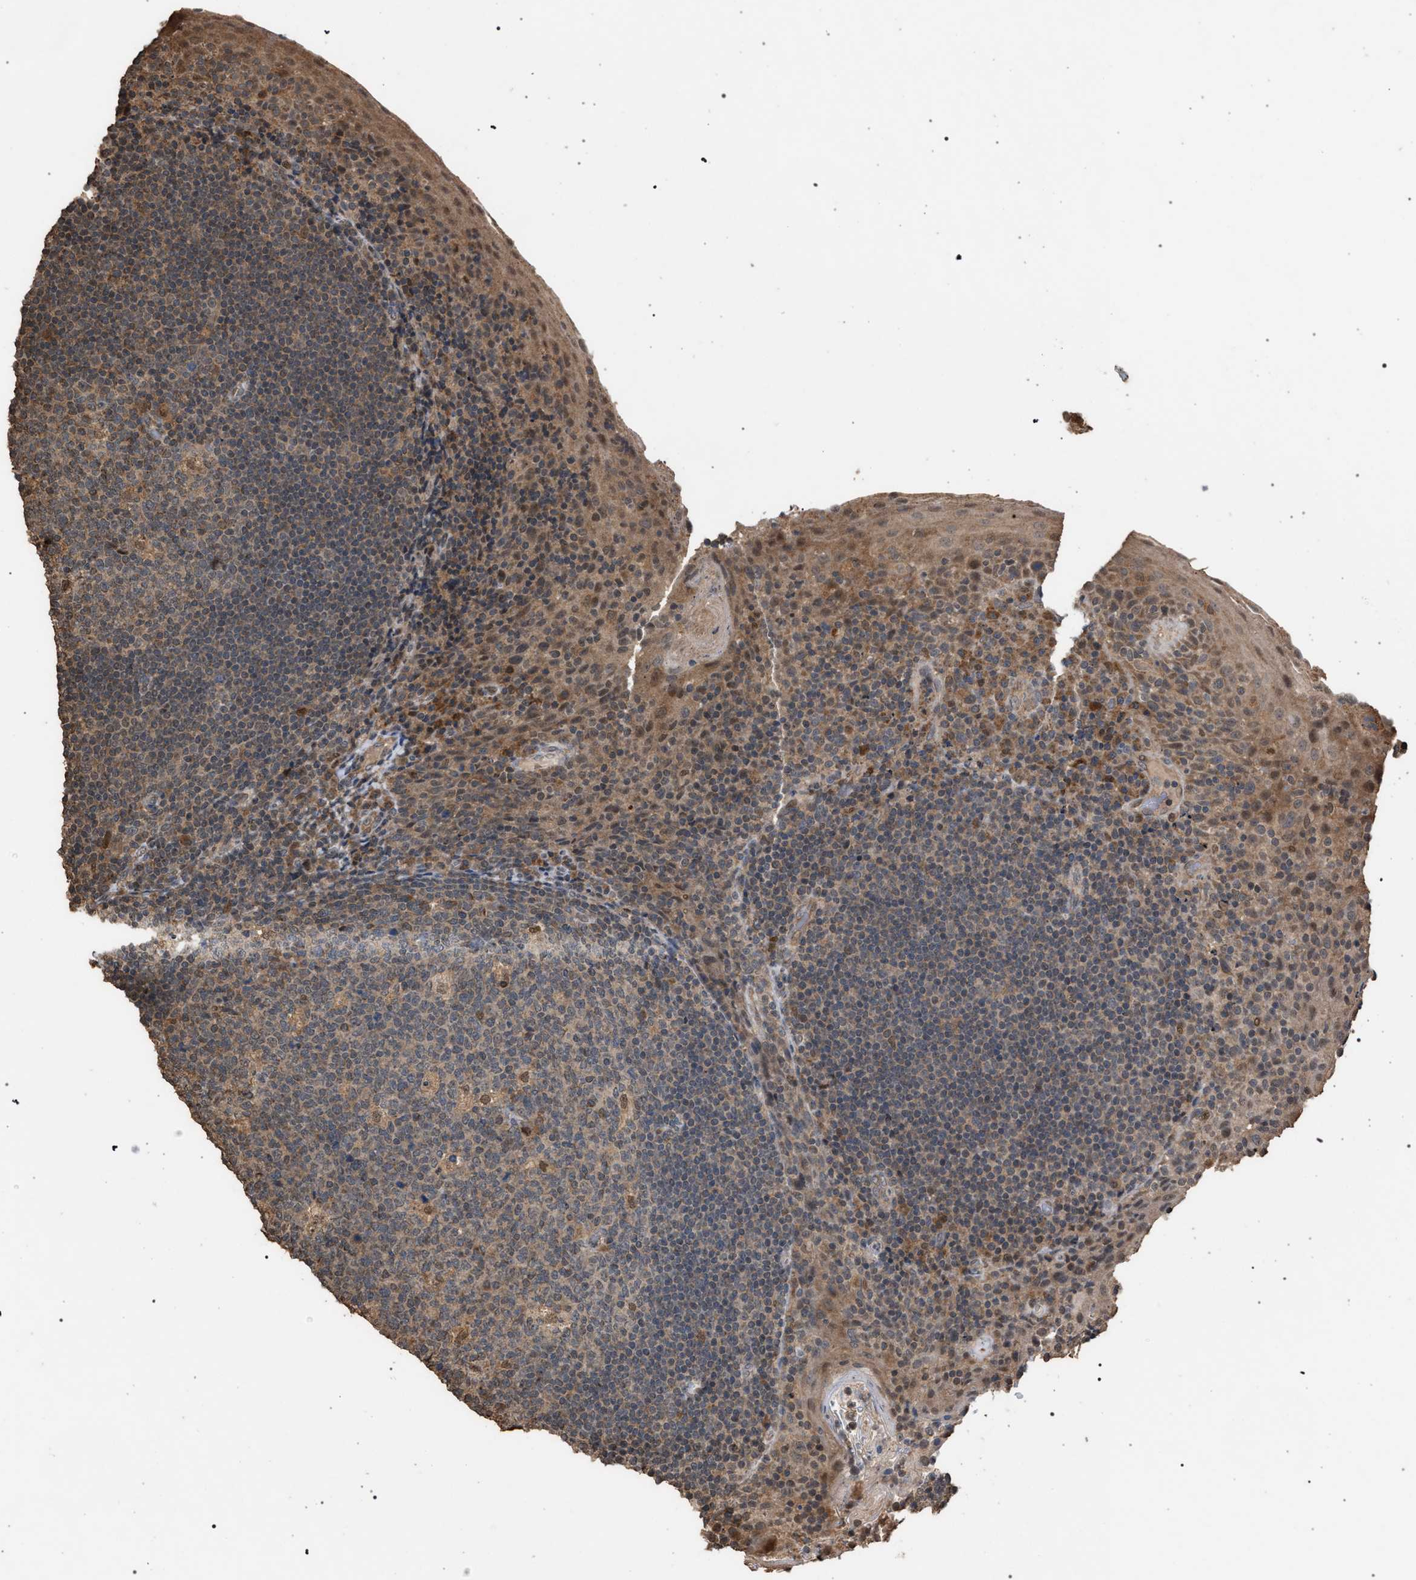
{"staining": {"intensity": "weak", "quantity": "25%-75%", "location": "cytoplasmic/membranous,nuclear"}, "tissue": "tonsil", "cell_type": "Germinal center cells", "image_type": "normal", "snomed": [{"axis": "morphology", "description": "Normal tissue, NOS"}, {"axis": "topography", "description": "Tonsil"}], "caption": "A micrograph showing weak cytoplasmic/membranous,nuclear expression in about 25%-75% of germinal center cells in unremarkable tonsil, as visualized by brown immunohistochemical staining.", "gene": "NAA35", "patient": {"sex": "male", "age": 17}}